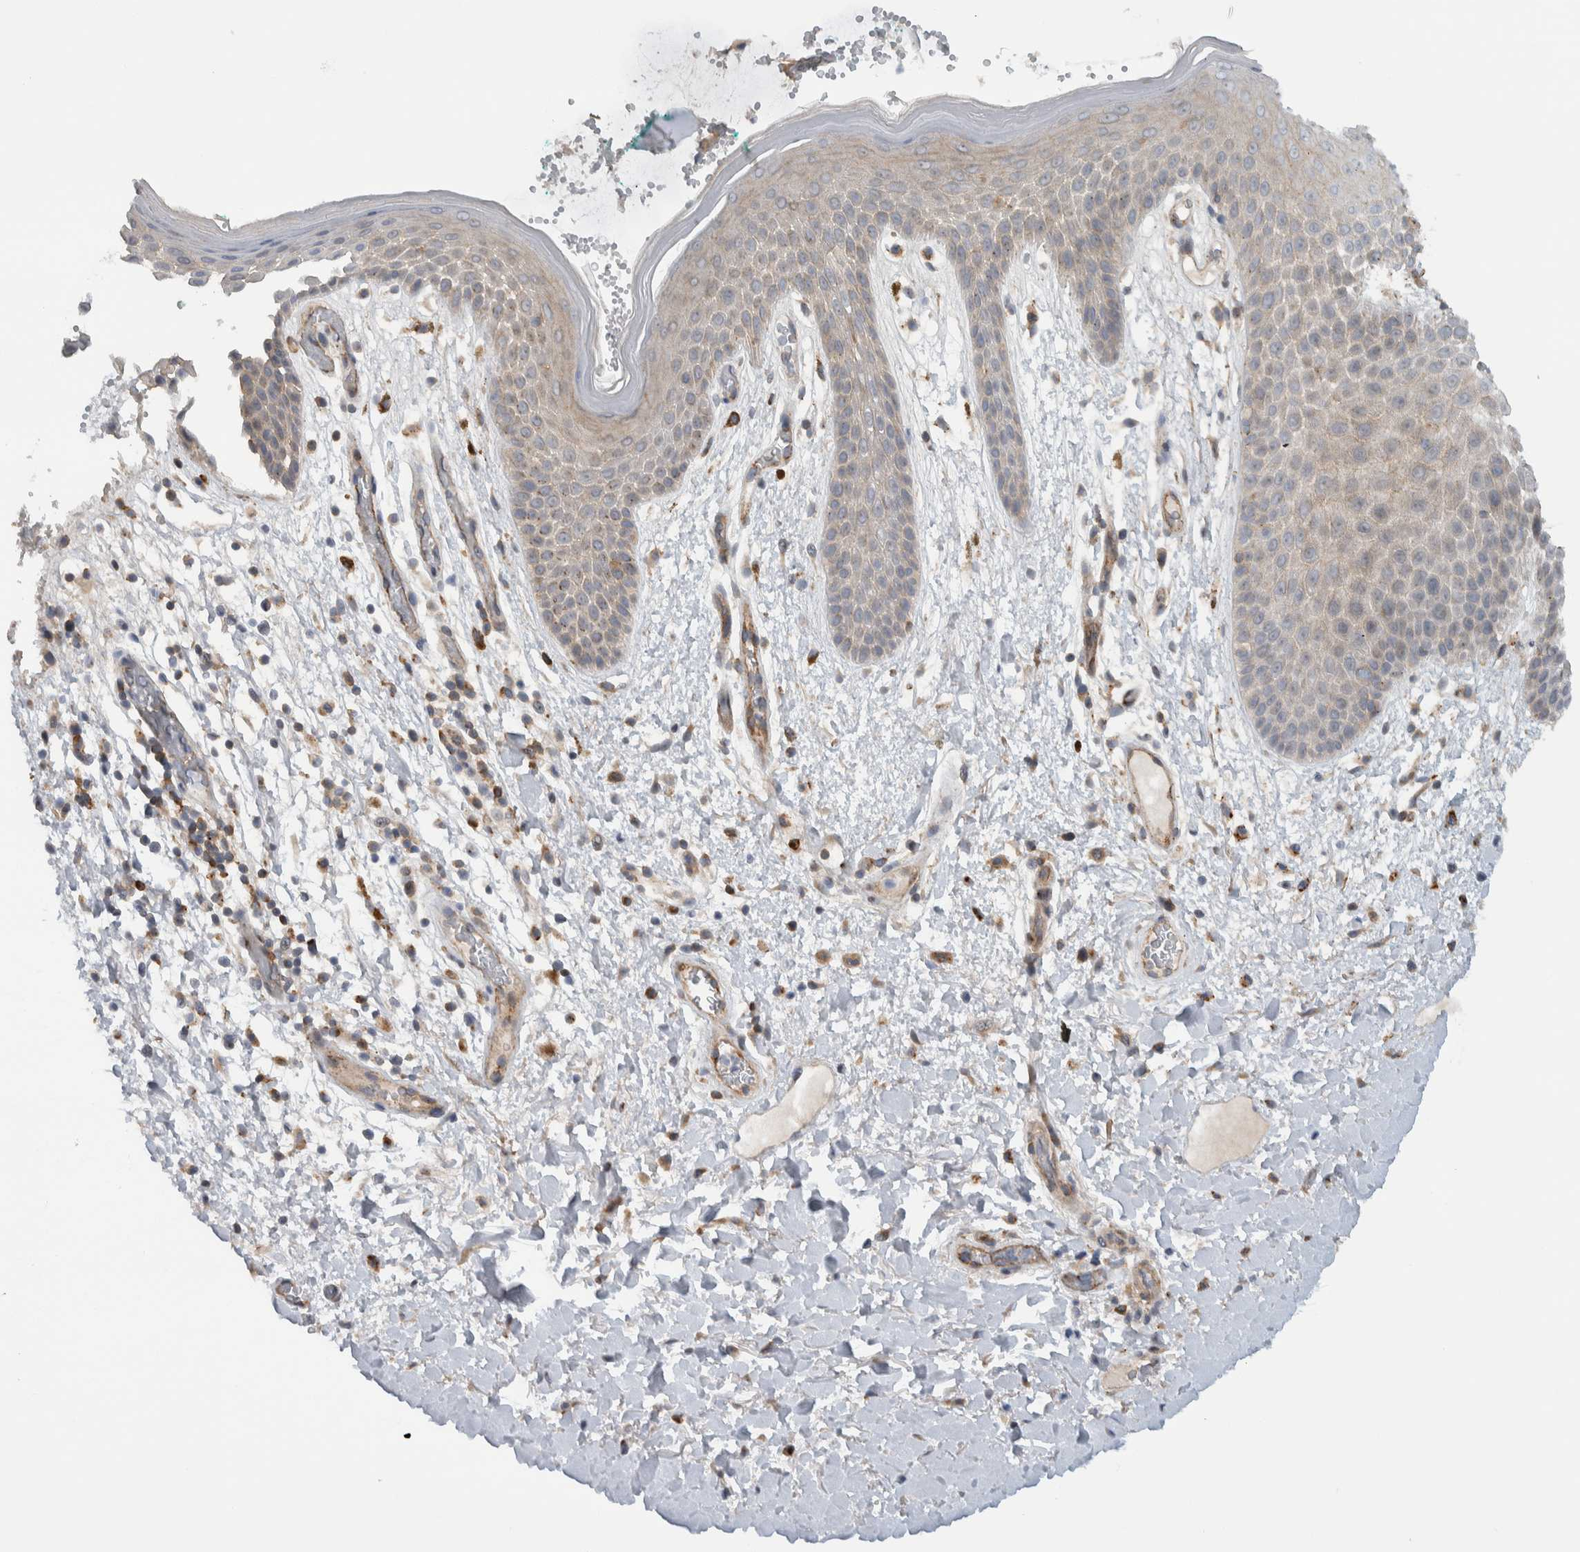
{"staining": {"intensity": "moderate", "quantity": "<25%", "location": "cytoplasmic/membranous"}, "tissue": "skin", "cell_type": "Epidermal cells", "image_type": "normal", "snomed": [{"axis": "morphology", "description": "Normal tissue, NOS"}, {"axis": "topography", "description": "Anal"}], "caption": "Brown immunohistochemical staining in normal skin demonstrates moderate cytoplasmic/membranous staining in approximately <25% of epidermal cells. (brown staining indicates protein expression, while blue staining denotes nuclei).", "gene": "MPRIP", "patient": {"sex": "male", "age": 74}}